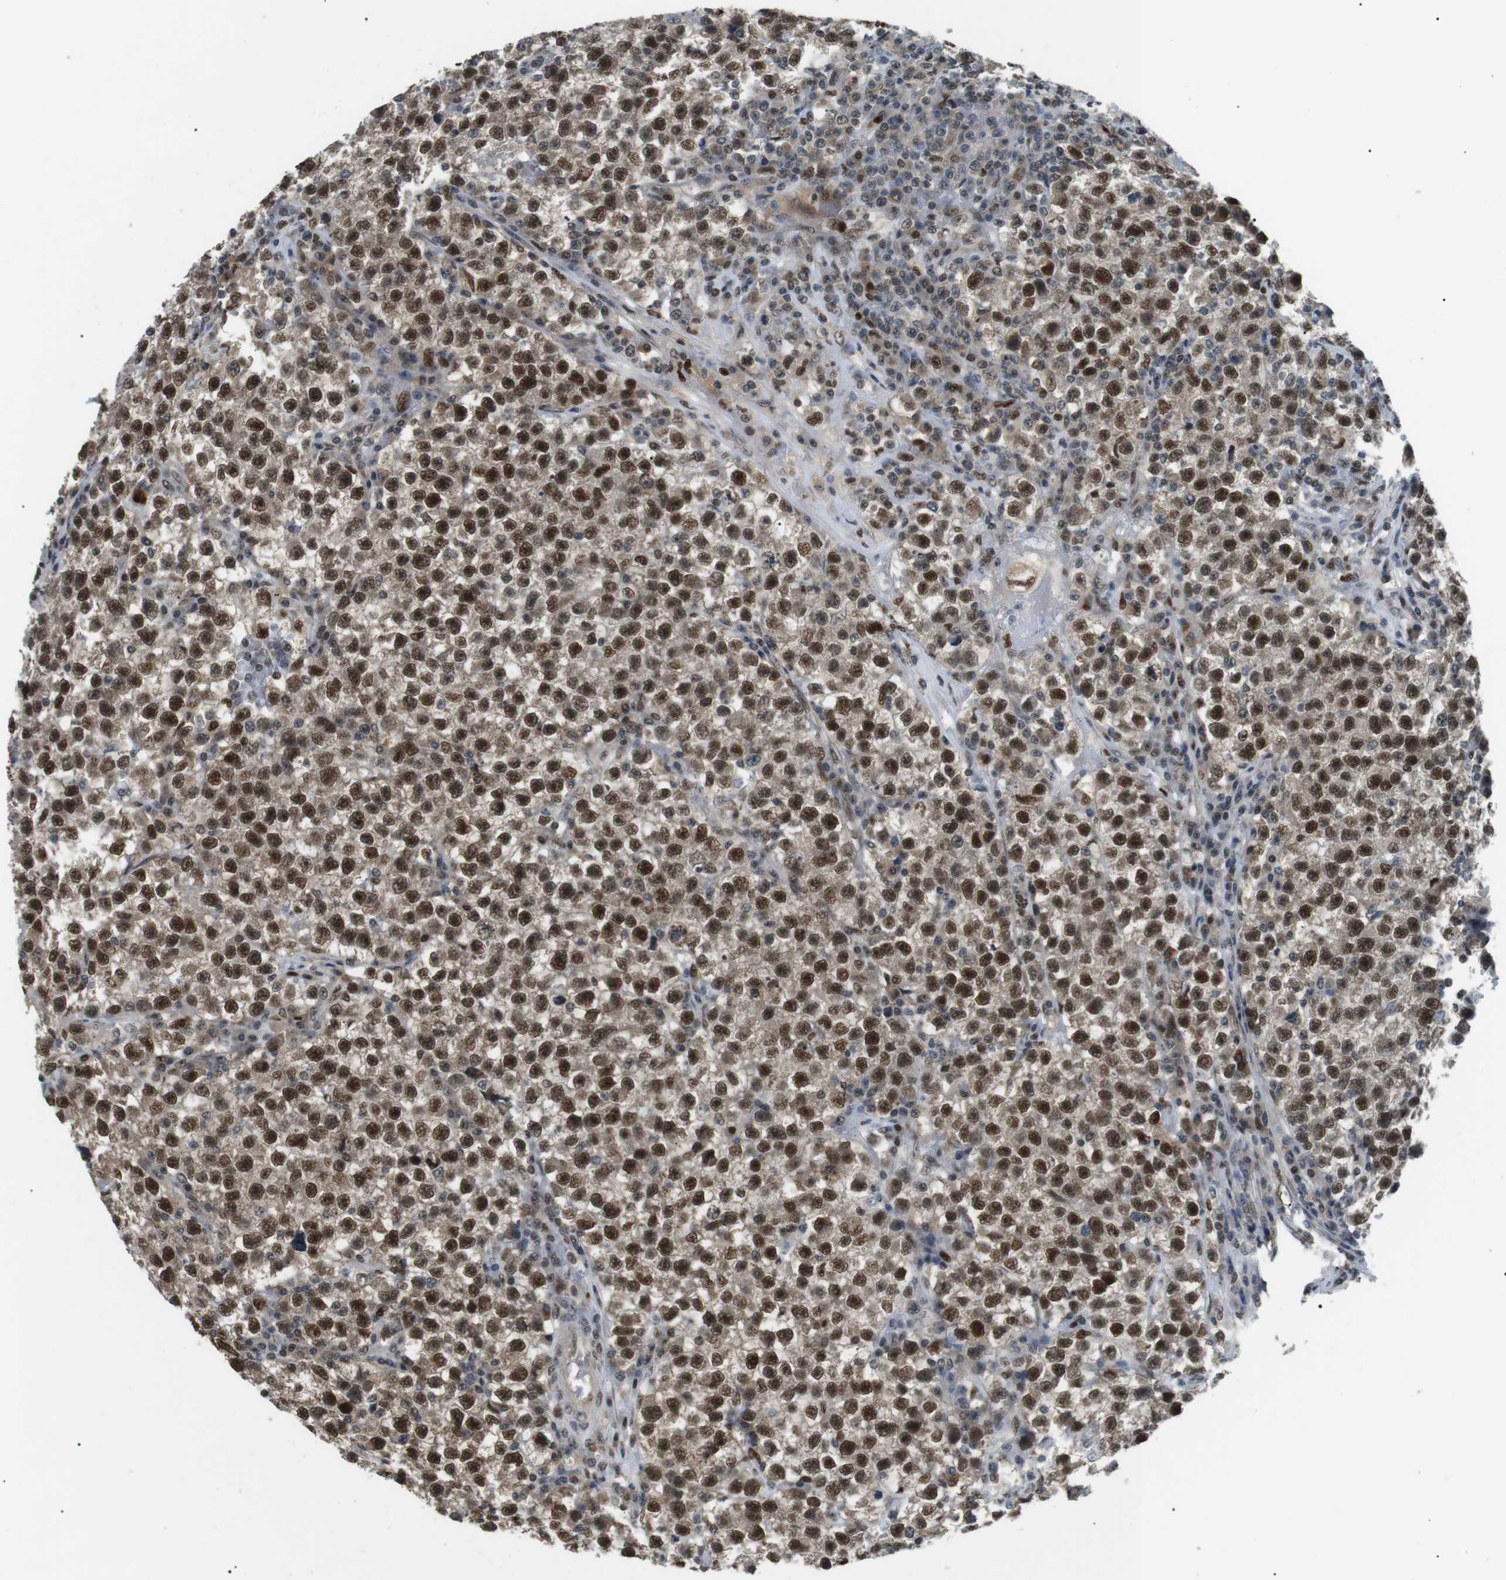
{"staining": {"intensity": "strong", "quantity": ">75%", "location": "nuclear"}, "tissue": "testis cancer", "cell_type": "Tumor cells", "image_type": "cancer", "snomed": [{"axis": "morphology", "description": "Seminoma, NOS"}, {"axis": "topography", "description": "Testis"}], "caption": "Strong nuclear protein positivity is seen in about >75% of tumor cells in testis cancer (seminoma).", "gene": "ORAI3", "patient": {"sex": "male", "age": 22}}